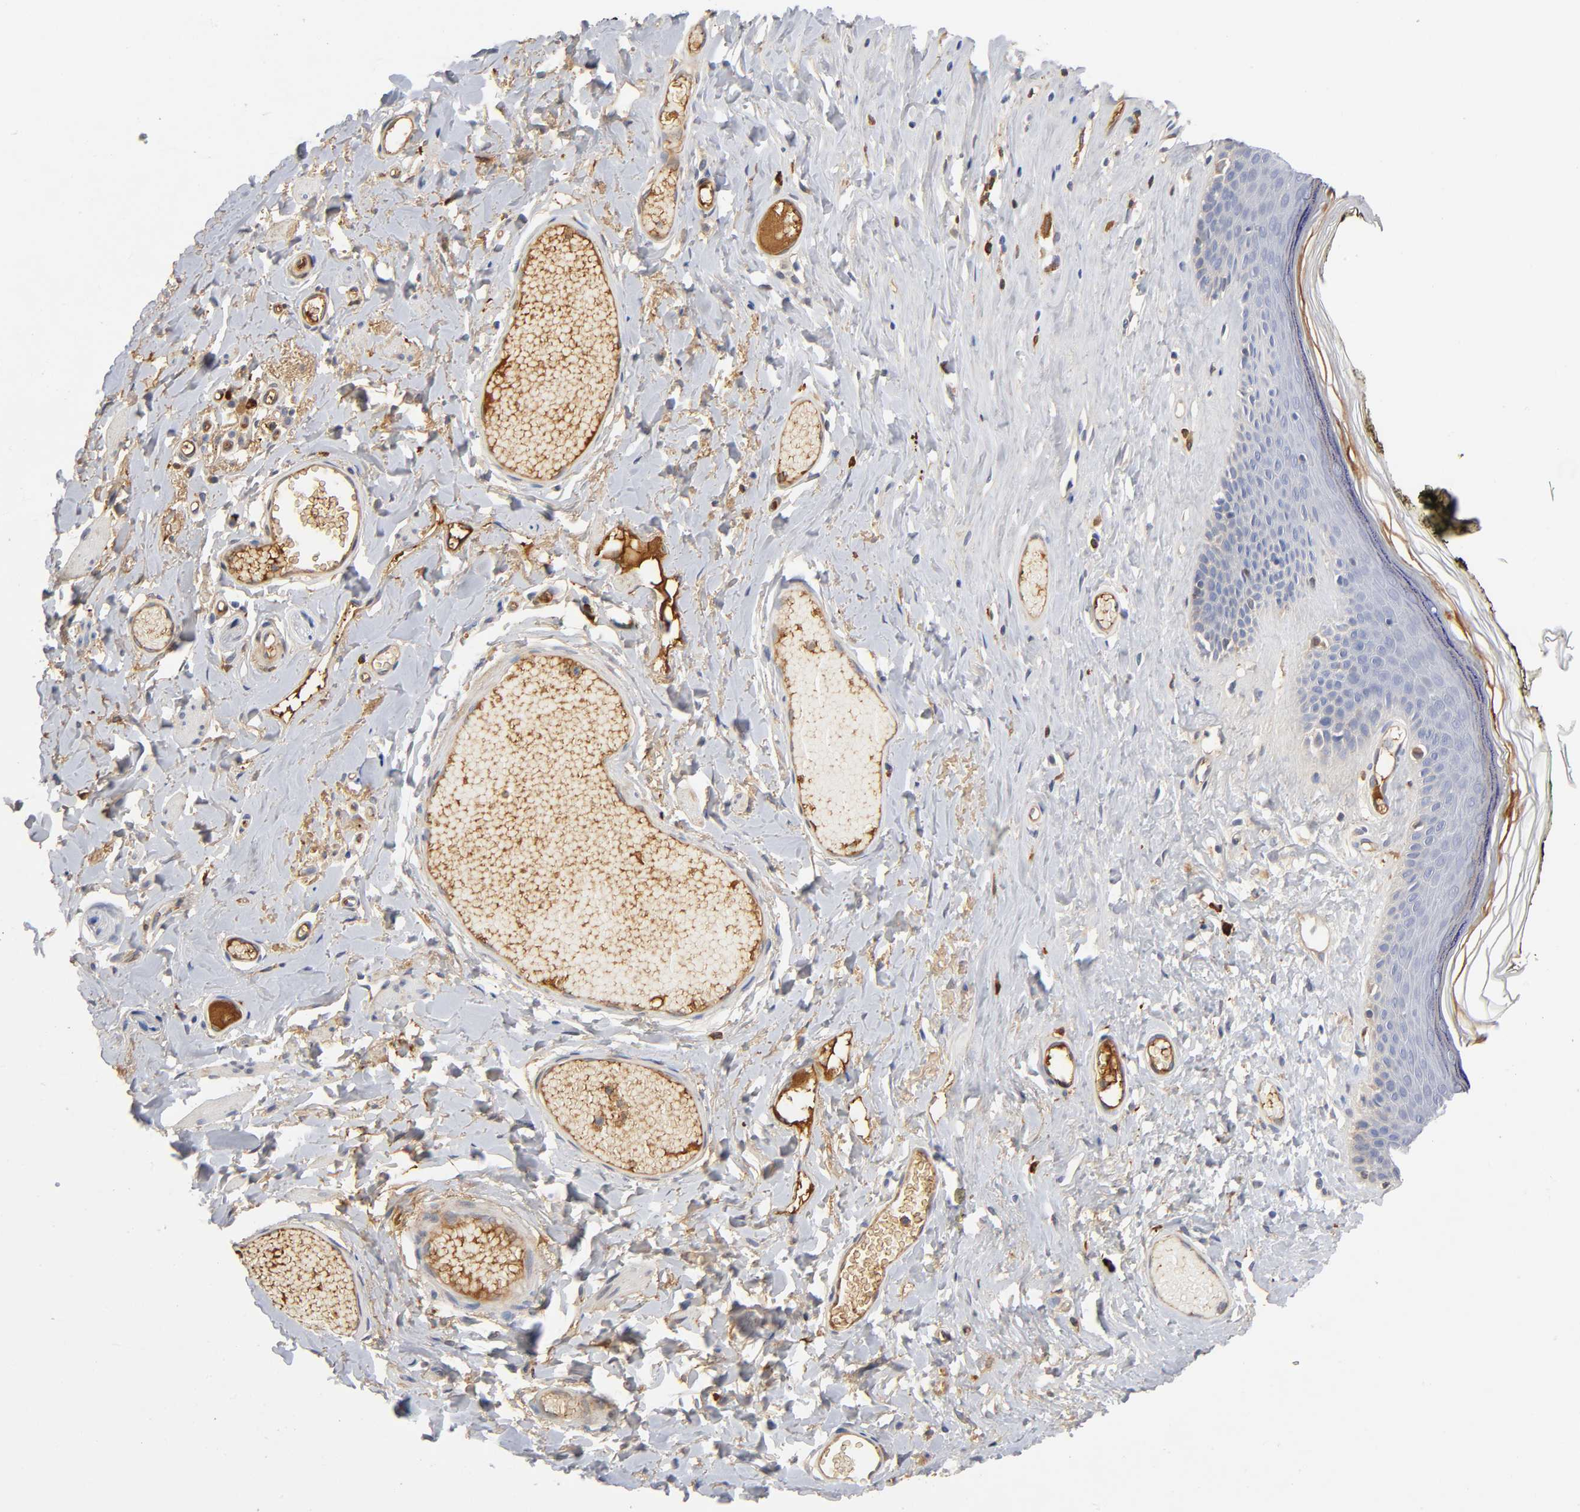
{"staining": {"intensity": "weak", "quantity": "<25%", "location": "cytoplasmic/membranous"}, "tissue": "skin", "cell_type": "Epidermal cells", "image_type": "normal", "snomed": [{"axis": "morphology", "description": "Normal tissue, NOS"}, {"axis": "morphology", "description": "Inflammation, NOS"}, {"axis": "topography", "description": "Vulva"}], "caption": "Skin was stained to show a protein in brown. There is no significant positivity in epidermal cells. (DAB immunohistochemistry, high magnification).", "gene": "NOVA1", "patient": {"sex": "female", "age": 84}}